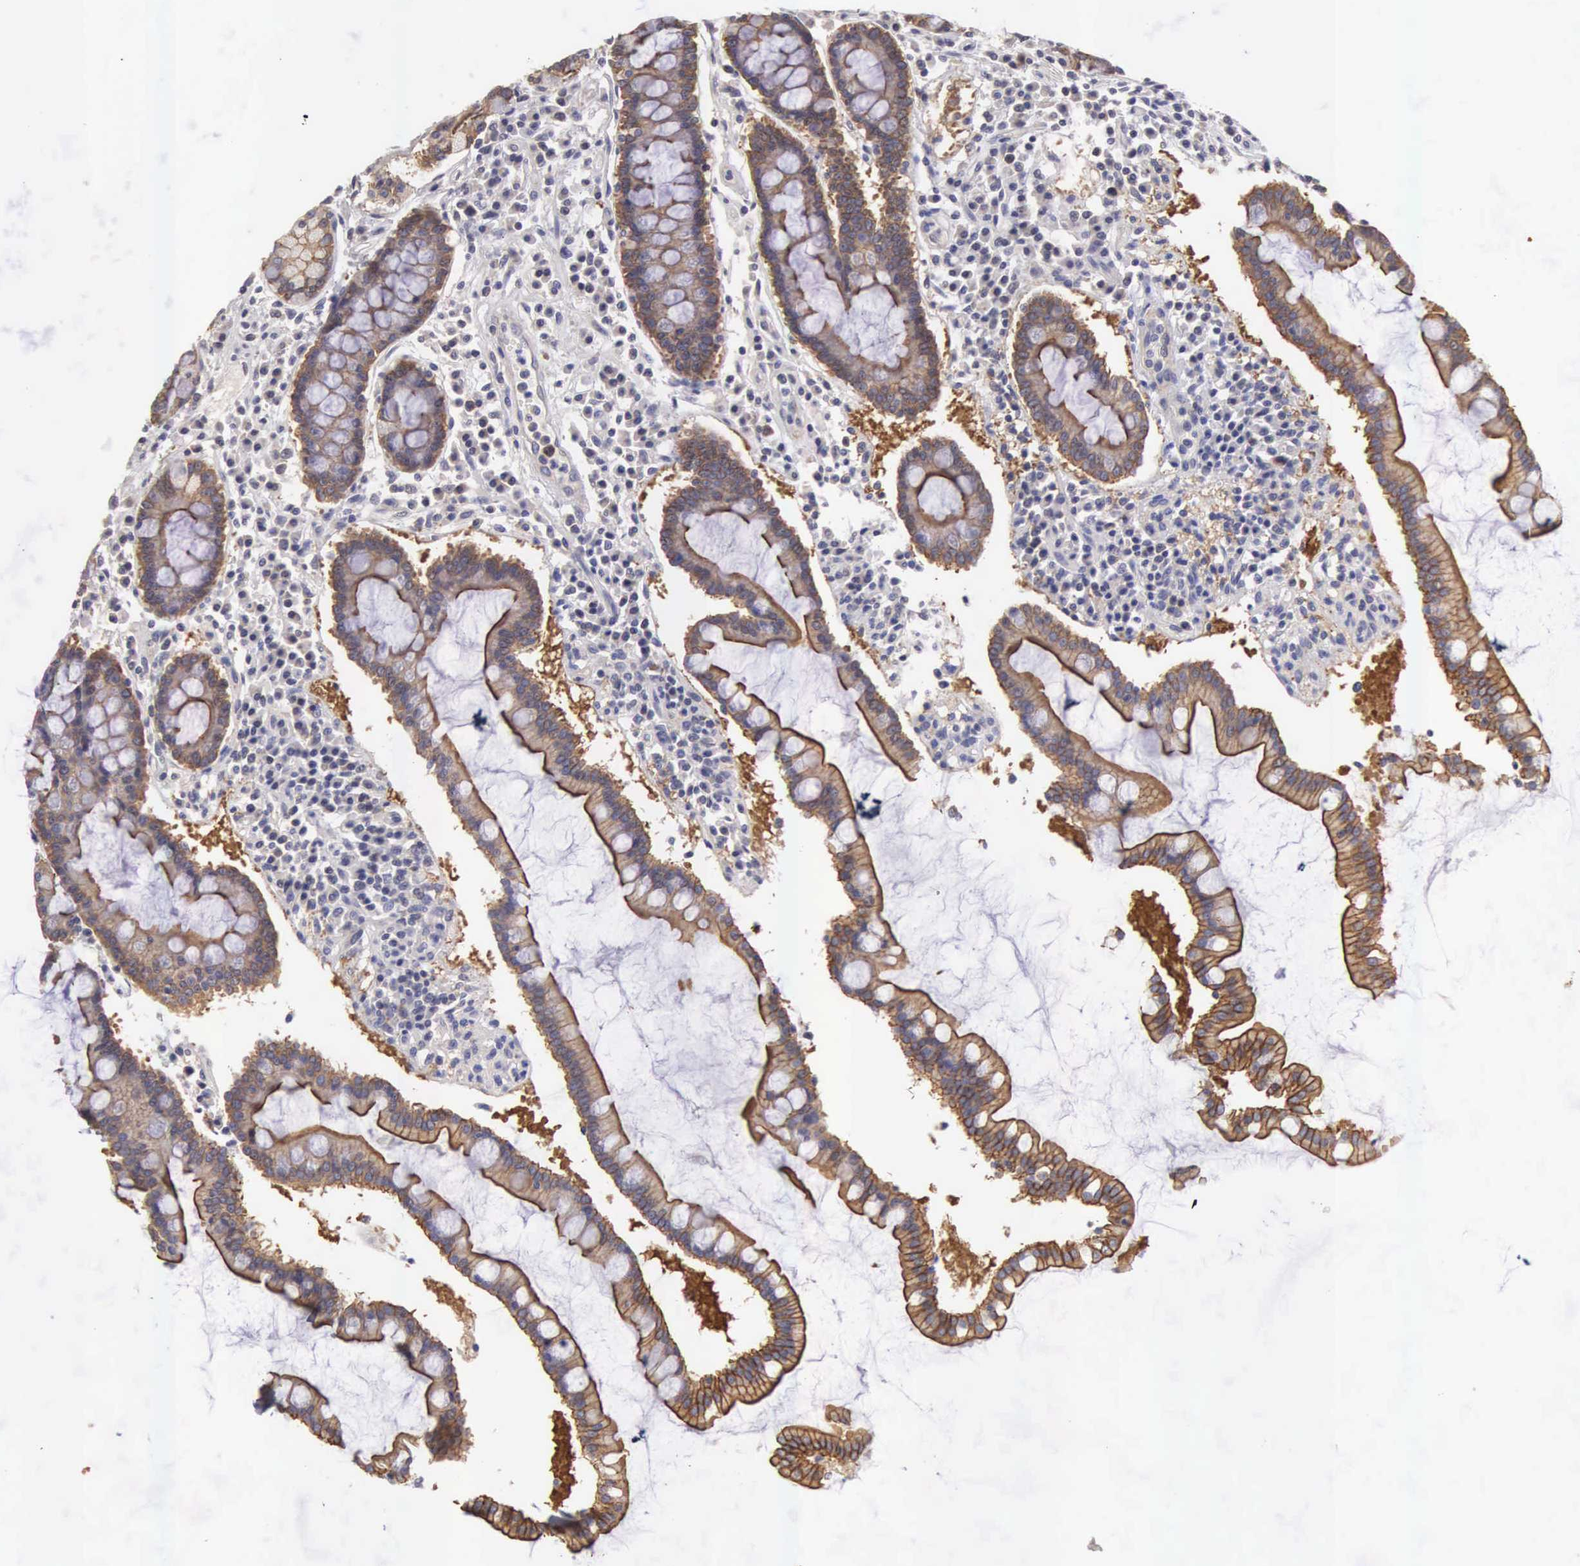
{"staining": {"intensity": "strong", "quantity": ">75%", "location": "cytoplasmic/membranous"}, "tissue": "duodenum", "cell_type": "Glandular cells", "image_type": "normal", "snomed": [{"axis": "morphology", "description": "Normal tissue, NOS"}, {"axis": "topography", "description": "Duodenum"}], "caption": "The histopathology image exhibits a brown stain indicating the presence of a protein in the cytoplasmic/membranous of glandular cells in duodenum.", "gene": "TXLNG", "patient": {"sex": "male", "age": 73}}